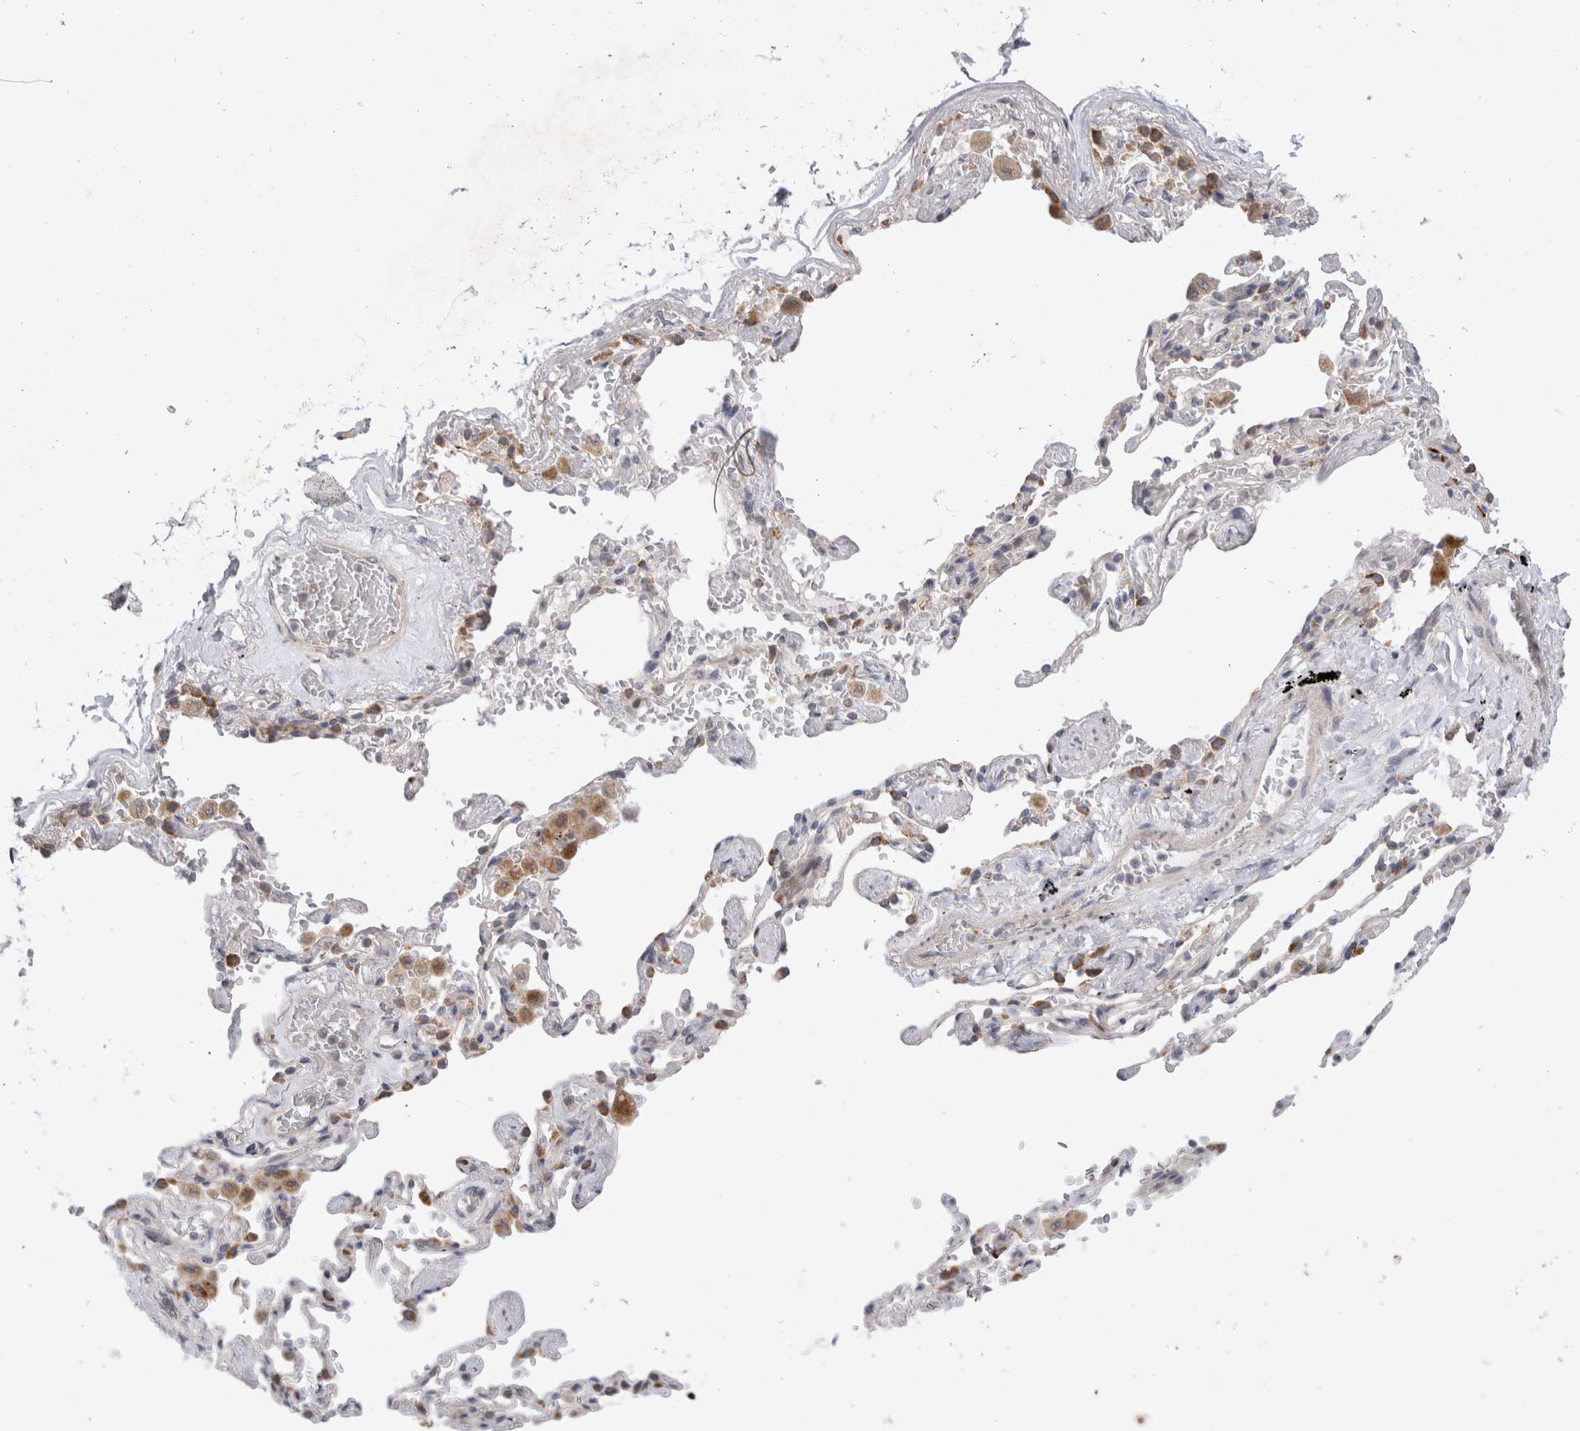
{"staining": {"intensity": "negative", "quantity": "none", "location": "none"}, "tissue": "adipose tissue", "cell_type": "Adipocytes", "image_type": "normal", "snomed": [{"axis": "morphology", "description": "Normal tissue, NOS"}, {"axis": "topography", "description": "Cartilage tissue"}, {"axis": "topography", "description": "Lung"}], "caption": "Image shows no protein expression in adipocytes of benign adipose tissue. The staining was performed using DAB to visualize the protein expression in brown, while the nuclei were stained in blue with hematoxylin (Magnification: 20x).", "gene": "NPC1", "patient": {"sex": "female", "age": 77}}